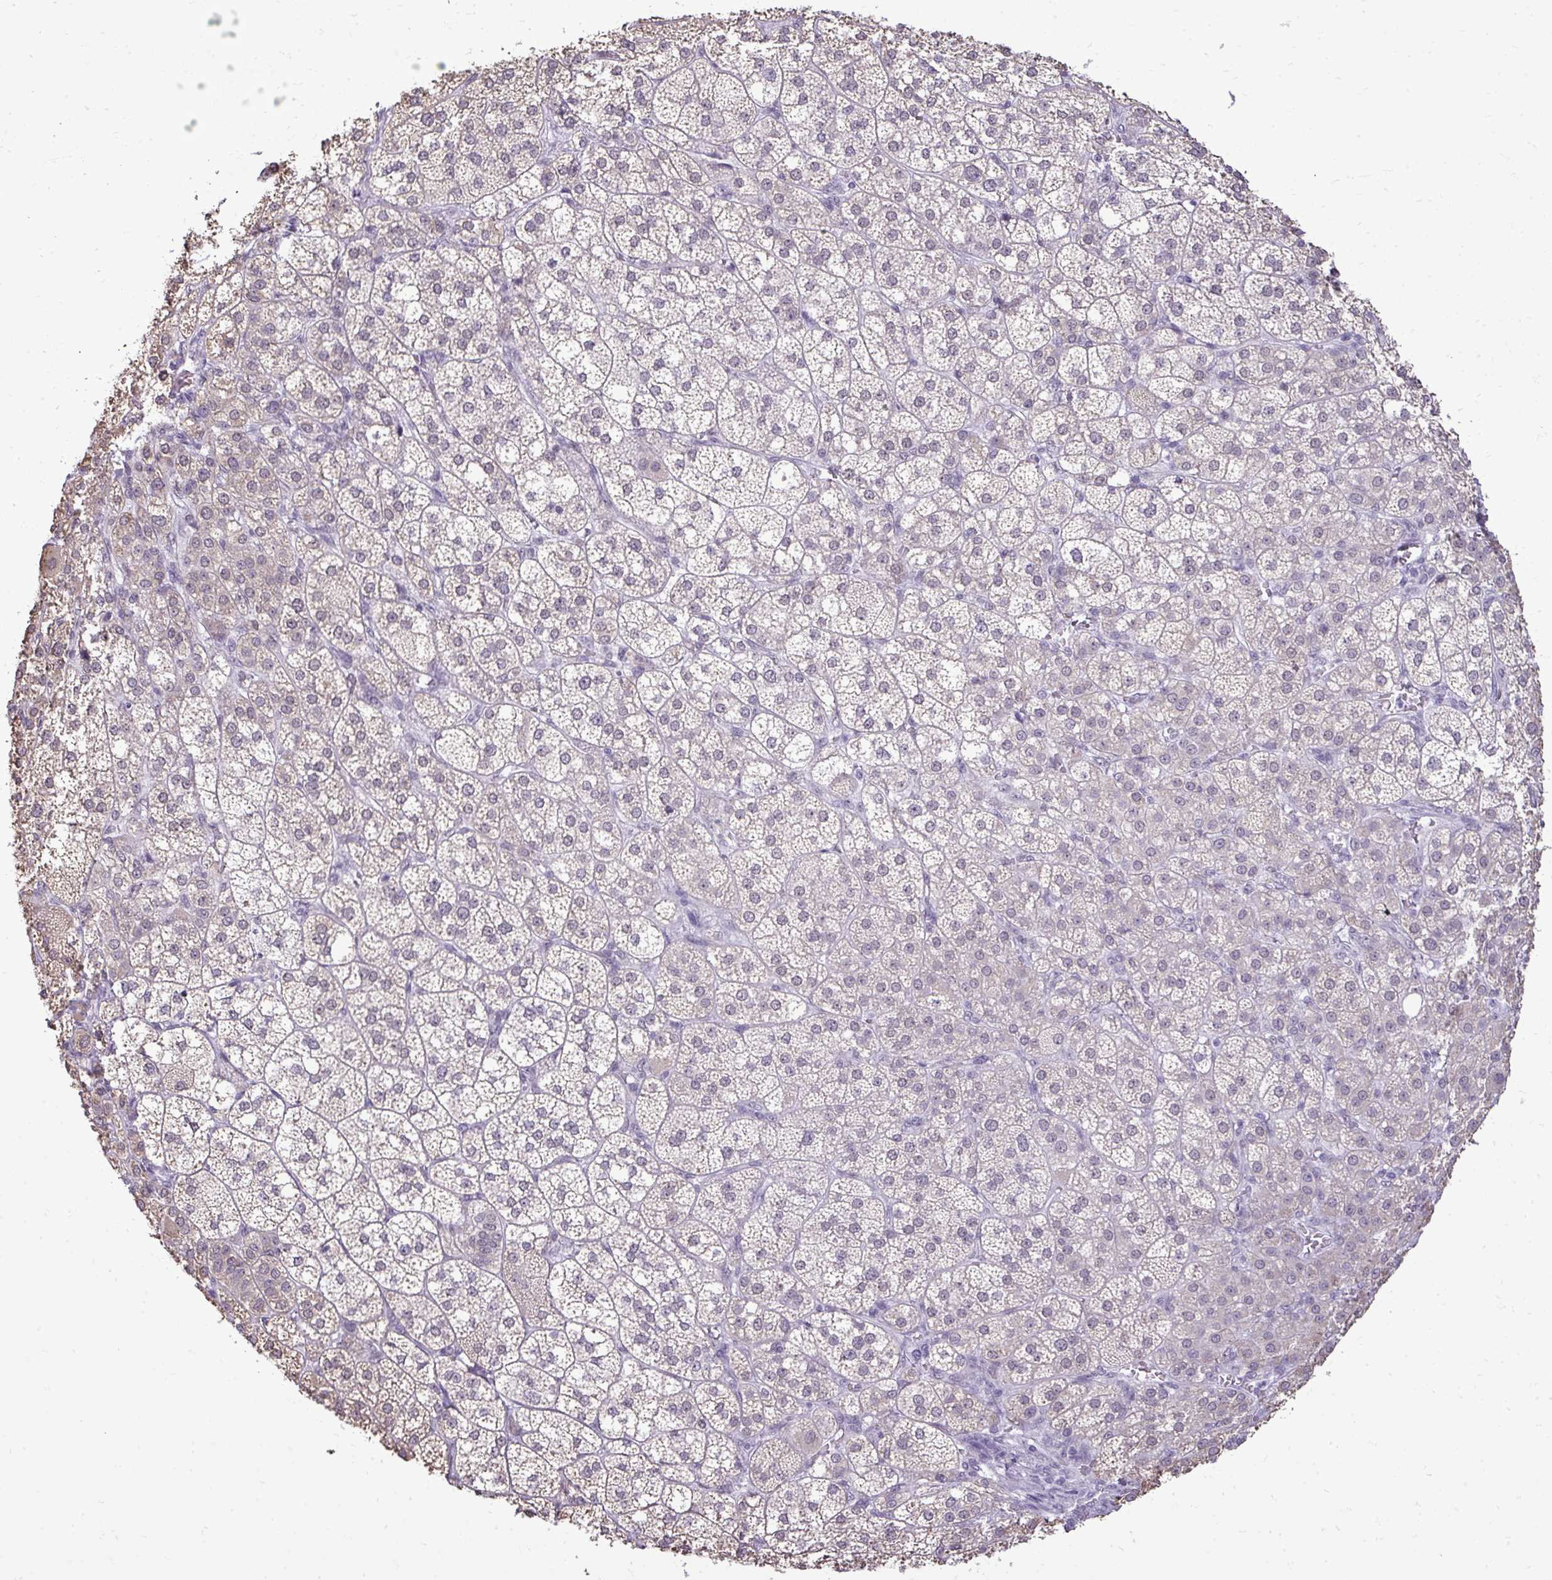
{"staining": {"intensity": "negative", "quantity": "none", "location": "none"}, "tissue": "adrenal gland", "cell_type": "Glandular cells", "image_type": "normal", "snomed": [{"axis": "morphology", "description": "Normal tissue, NOS"}, {"axis": "topography", "description": "Adrenal gland"}], "caption": "Immunohistochemistry (IHC) photomicrograph of benign adrenal gland: adrenal gland stained with DAB shows no significant protein staining in glandular cells.", "gene": "NPPA", "patient": {"sex": "female", "age": 60}}